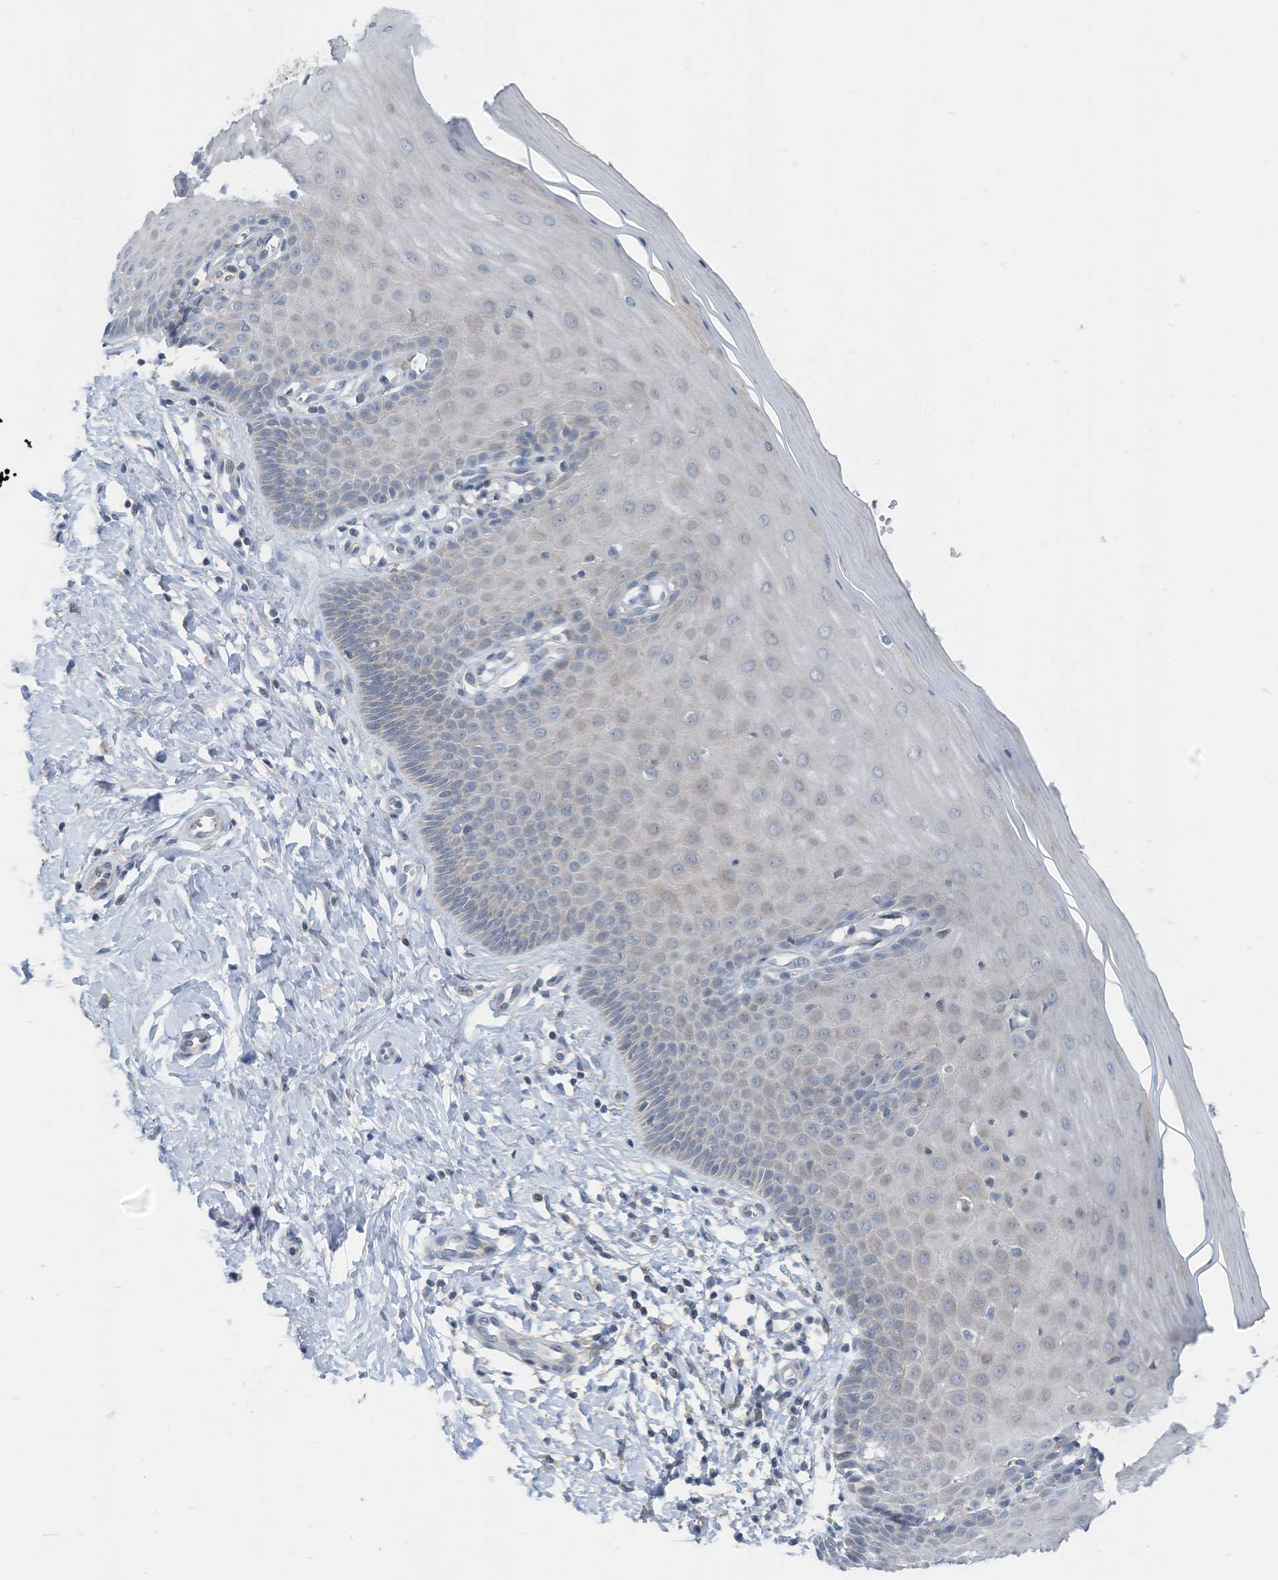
{"staining": {"intensity": "negative", "quantity": "none", "location": "none"}, "tissue": "cervix", "cell_type": "Glandular cells", "image_type": "normal", "snomed": [{"axis": "morphology", "description": "Normal tissue, NOS"}, {"axis": "topography", "description": "Cervix"}], "caption": "DAB immunohistochemical staining of benign cervix shows no significant positivity in glandular cells. (Immunohistochemistry, brightfield microscopy, high magnification).", "gene": "LDAH", "patient": {"sex": "female", "age": 55}}